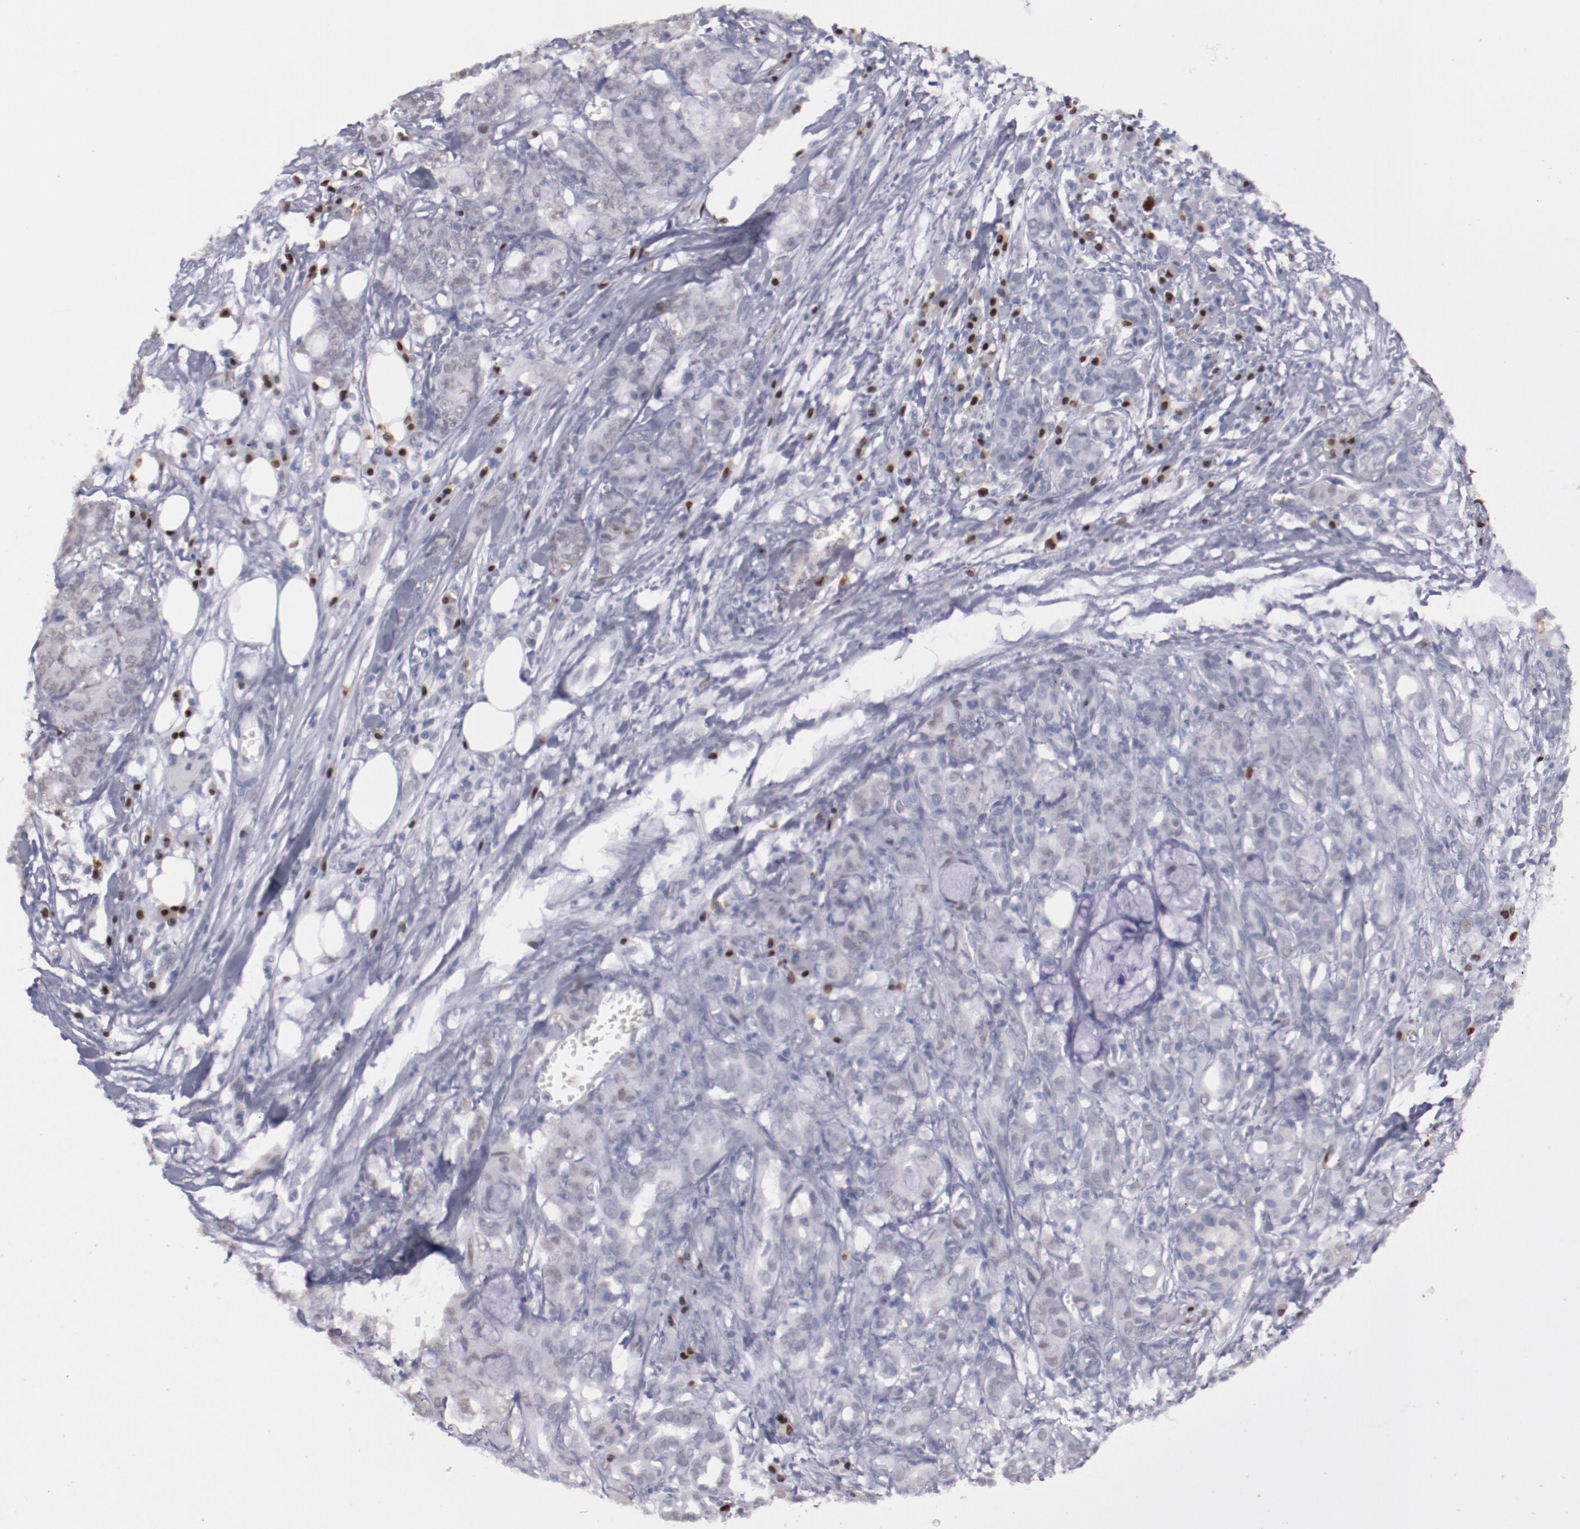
{"staining": {"intensity": "negative", "quantity": "none", "location": "none"}, "tissue": "pancreatic cancer", "cell_type": "Tumor cells", "image_type": "cancer", "snomed": [{"axis": "morphology", "description": "Adenocarcinoma, NOS"}, {"axis": "topography", "description": "Pancreas"}], "caption": "This is an immunohistochemistry image of pancreatic cancer (adenocarcinoma). There is no positivity in tumor cells.", "gene": "IRF4", "patient": {"sex": "female", "age": 73}}